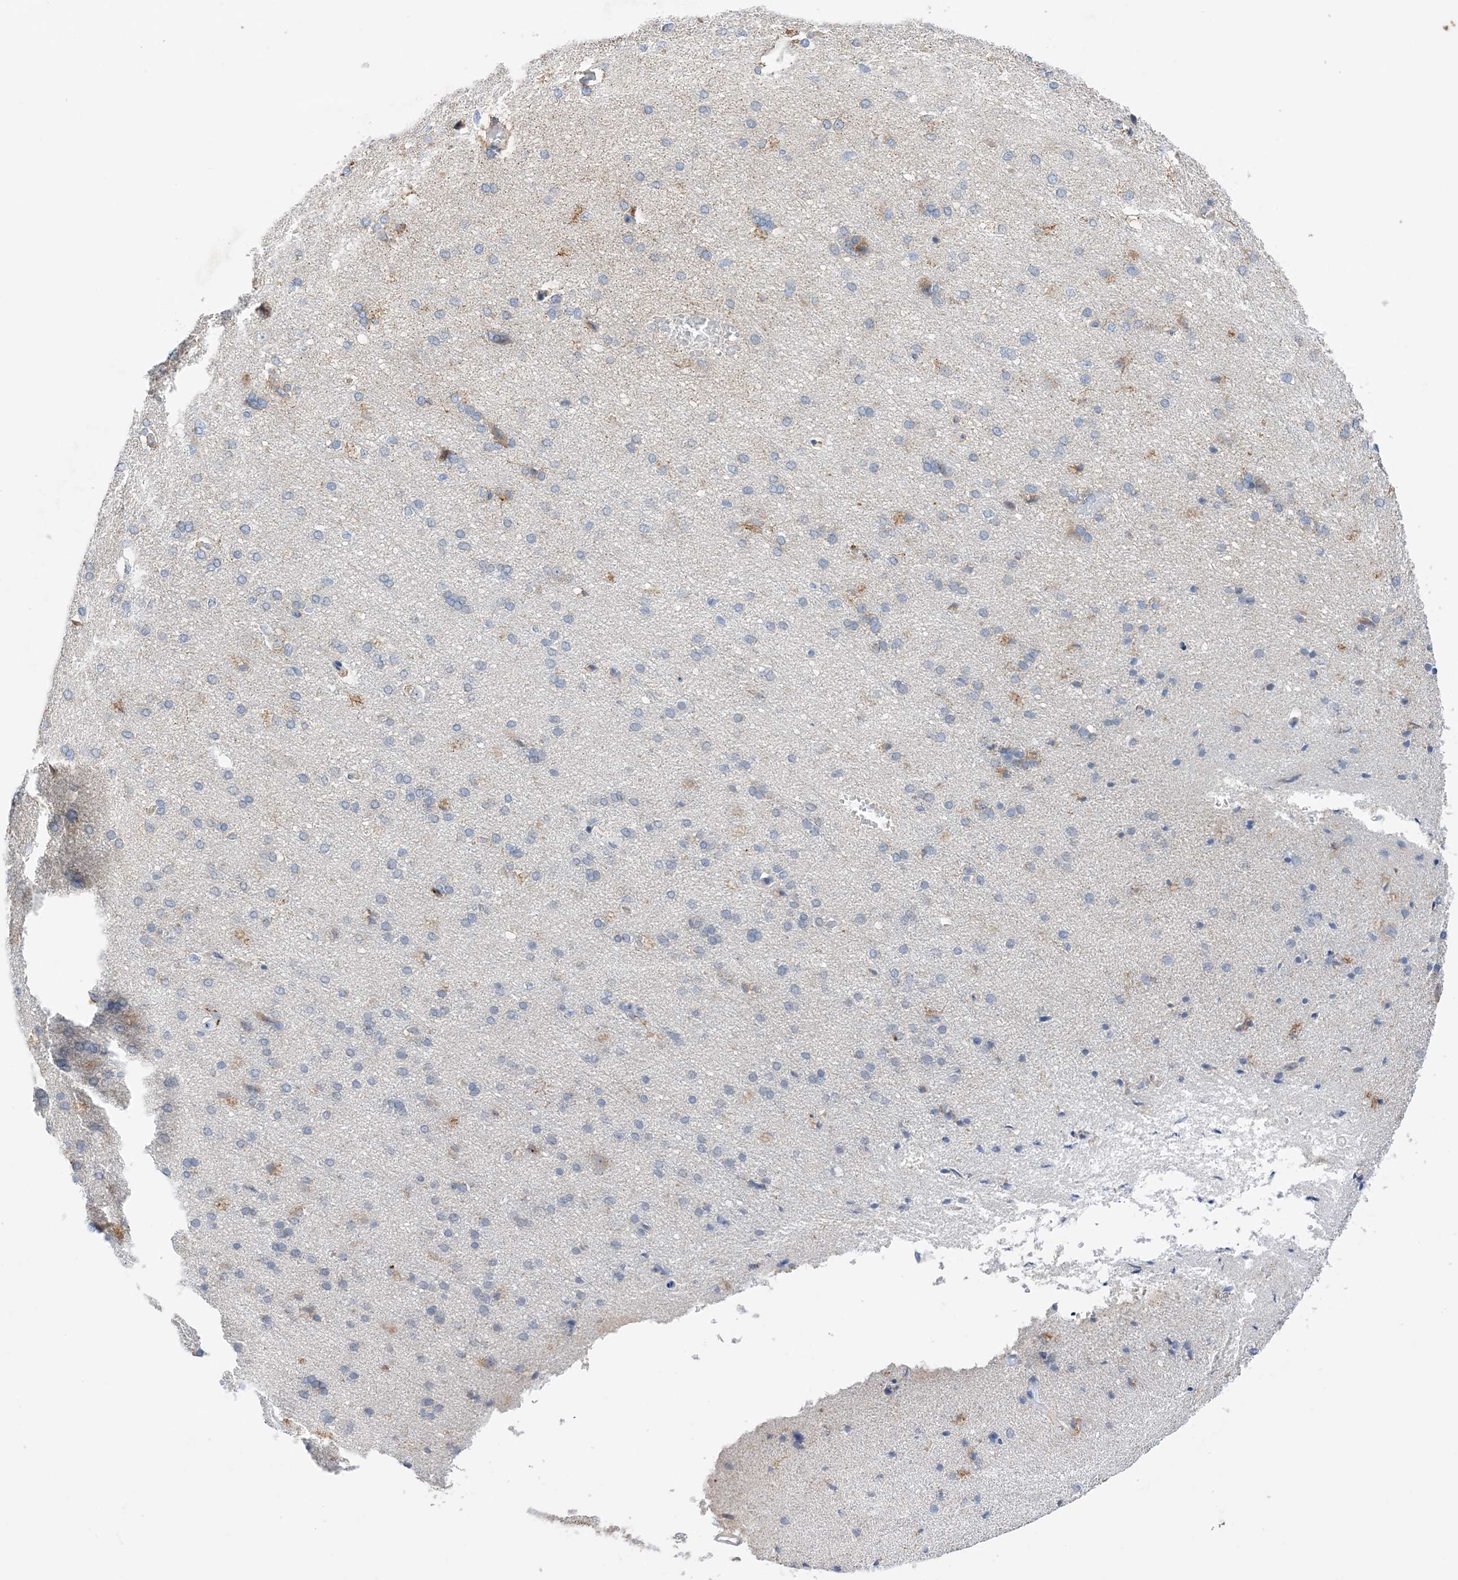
{"staining": {"intensity": "negative", "quantity": "none", "location": "none"}, "tissue": "cerebral cortex", "cell_type": "Endothelial cells", "image_type": "normal", "snomed": [{"axis": "morphology", "description": "Normal tissue, NOS"}, {"axis": "topography", "description": "Cerebral cortex"}], "caption": "Immunohistochemistry micrograph of benign human cerebral cortex stained for a protein (brown), which shows no staining in endothelial cells.", "gene": "PLK4", "patient": {"sex": "male", "age": 62}}